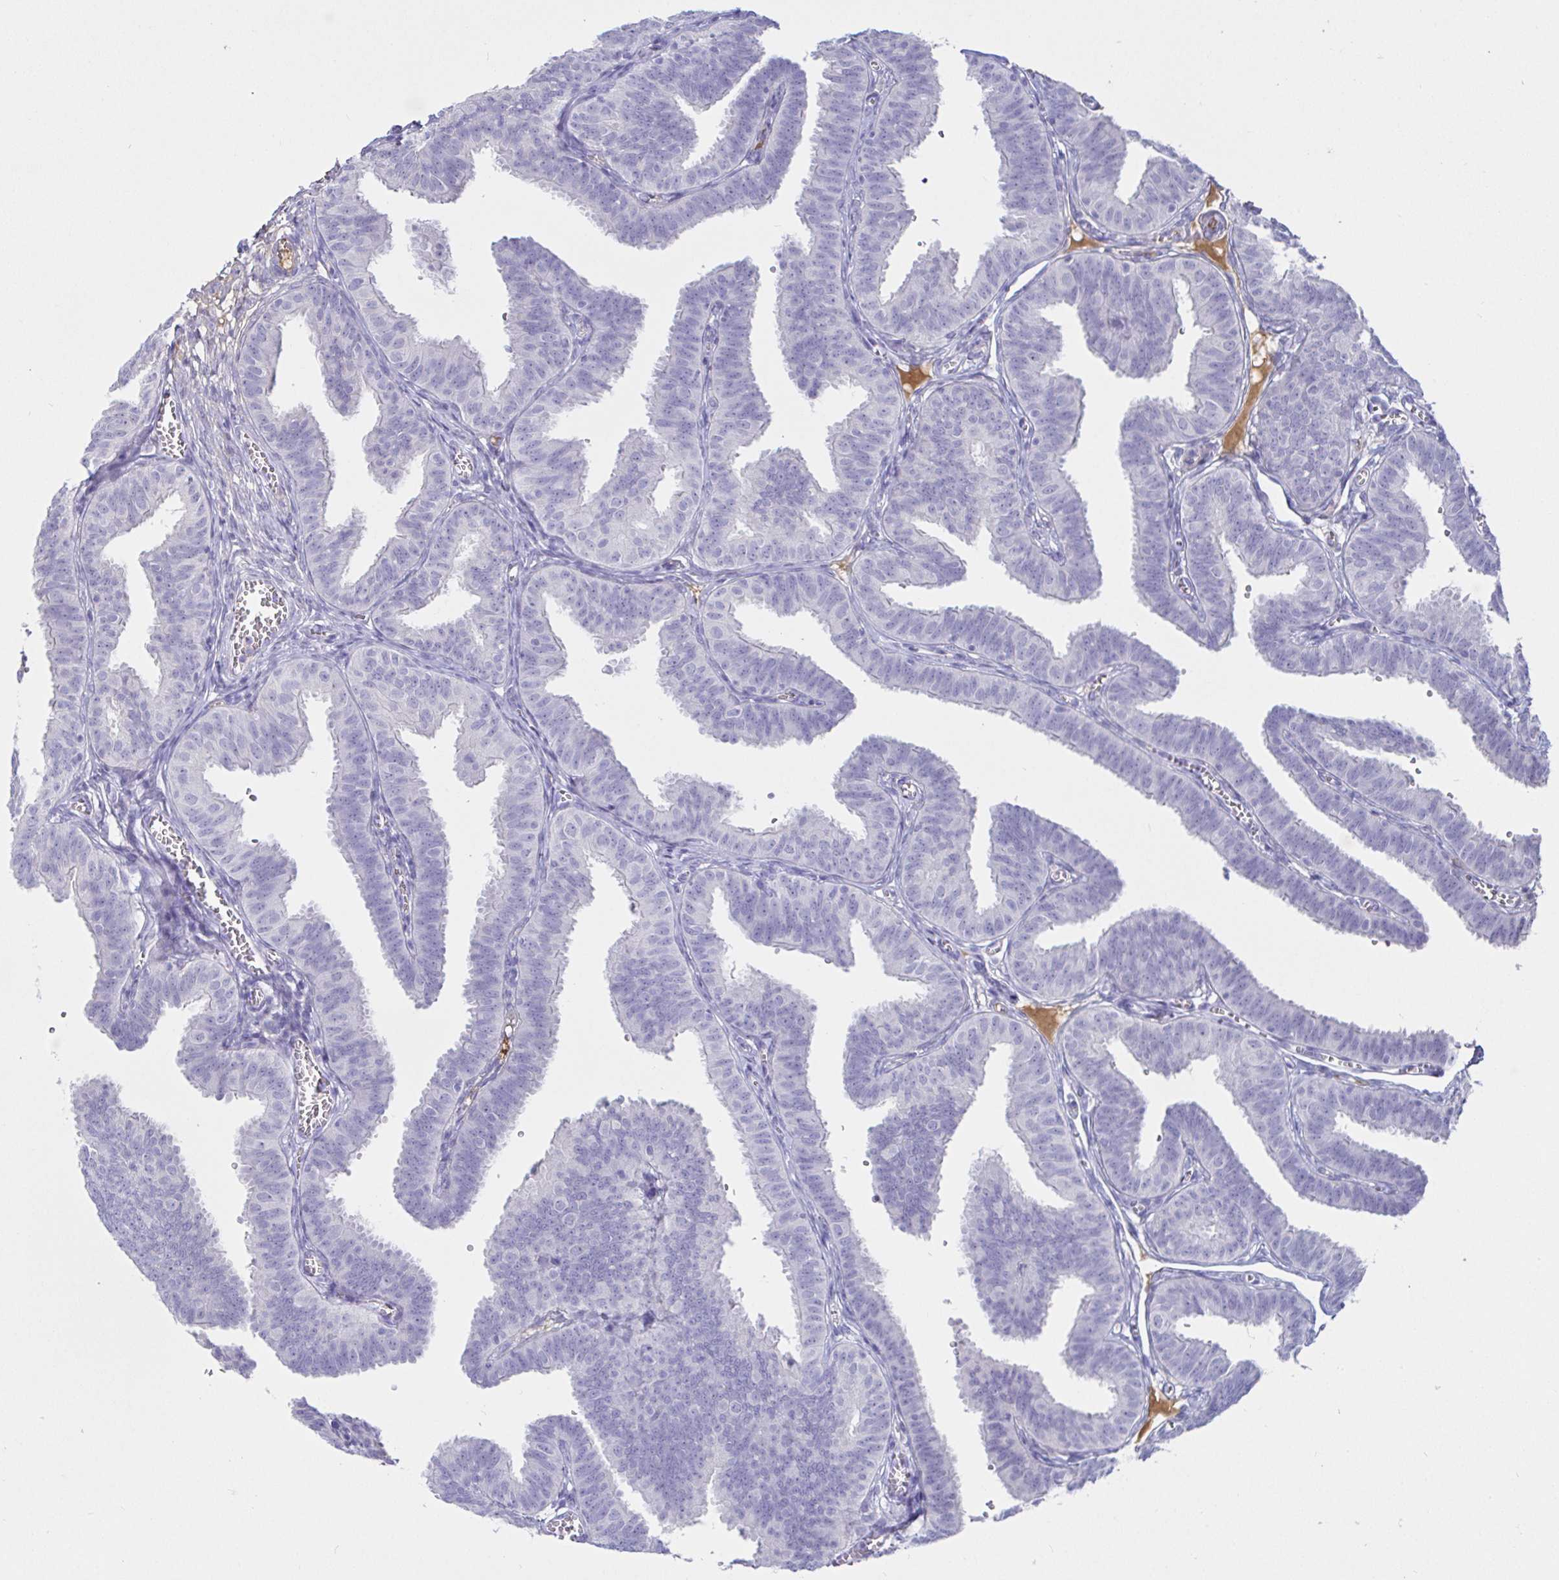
{"staining": {"intensity": "negative", "quantity": "none", "location": "none"}, "tissue": "fallopian tube", "cell_type": "Glandular cells", "image_type": "normal", "snomed": [{"axis": "morphology", "description": "Normal tissue, NOS"}, {"axis": "topography", "description": "Fallopian tube"}], "caption": "DAB immunohistochemical staining of benign human fallopian tube reveals no significant staining in glandular cells.", "gene": "SAA2", "patient": {"sex": "female", "age": 25}}